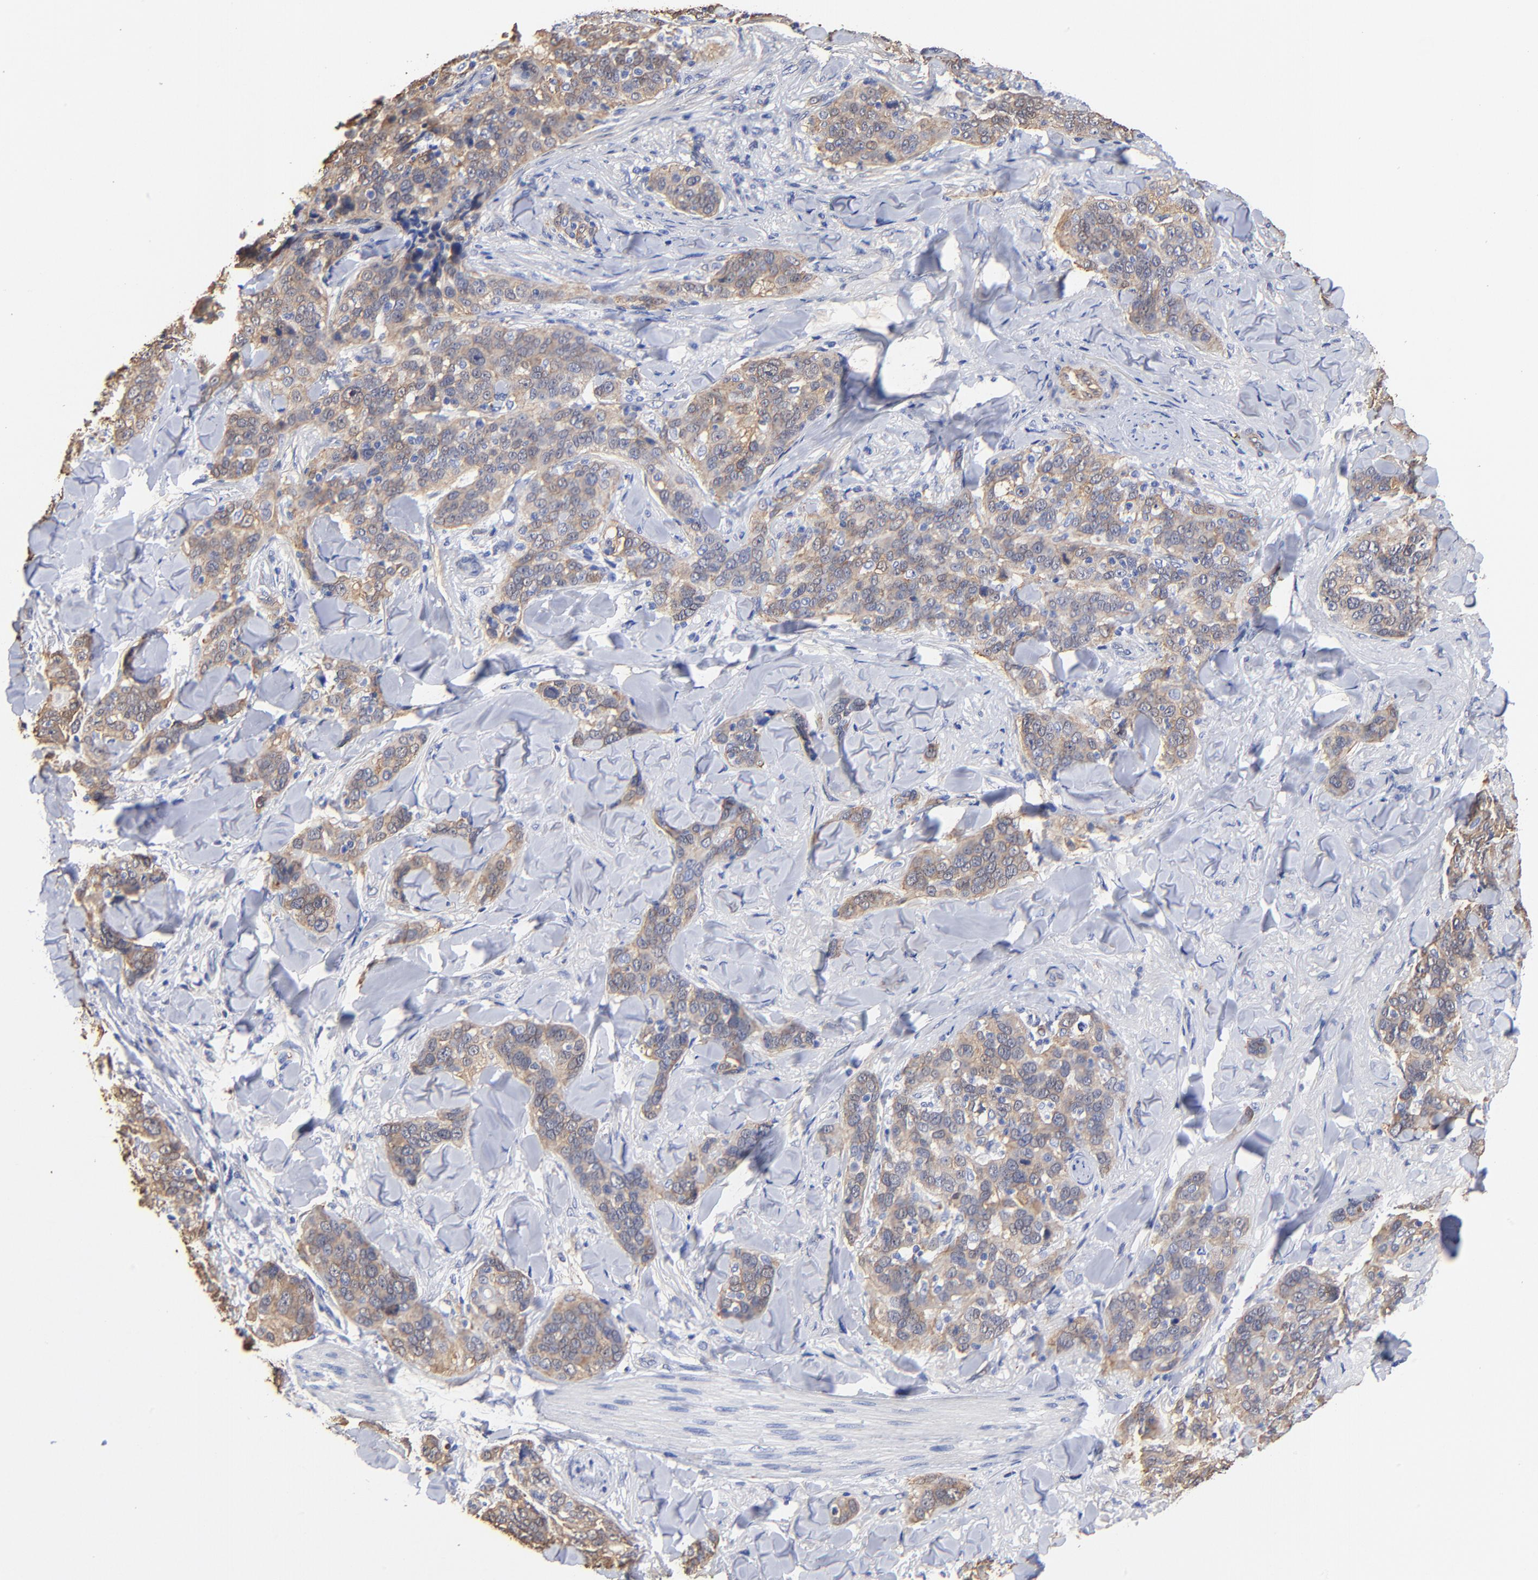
{"staining": {"intensity": "weak", "quantity": ">75%", "location": "cytoplasmic/membranous"}, "tissue": "skin cancer", "cell_type": "Tumor cells", "image_type": "cancer", "snomed": [{"axis": "morphology", "description": "Normal tissue, NOS"}, {"axis": "morphology", "description": "Squamous cell carcinoma, NOS"}, {"axis": "topography", "description": "Skin"}], "caption": "A photomicrograph of skin cancer stained for a protein shows weak cytoplasmic/membranous brown staining in tumor cells.", "gene": "TAGLN2", "patient": {"sex": "female", "age": 83}}